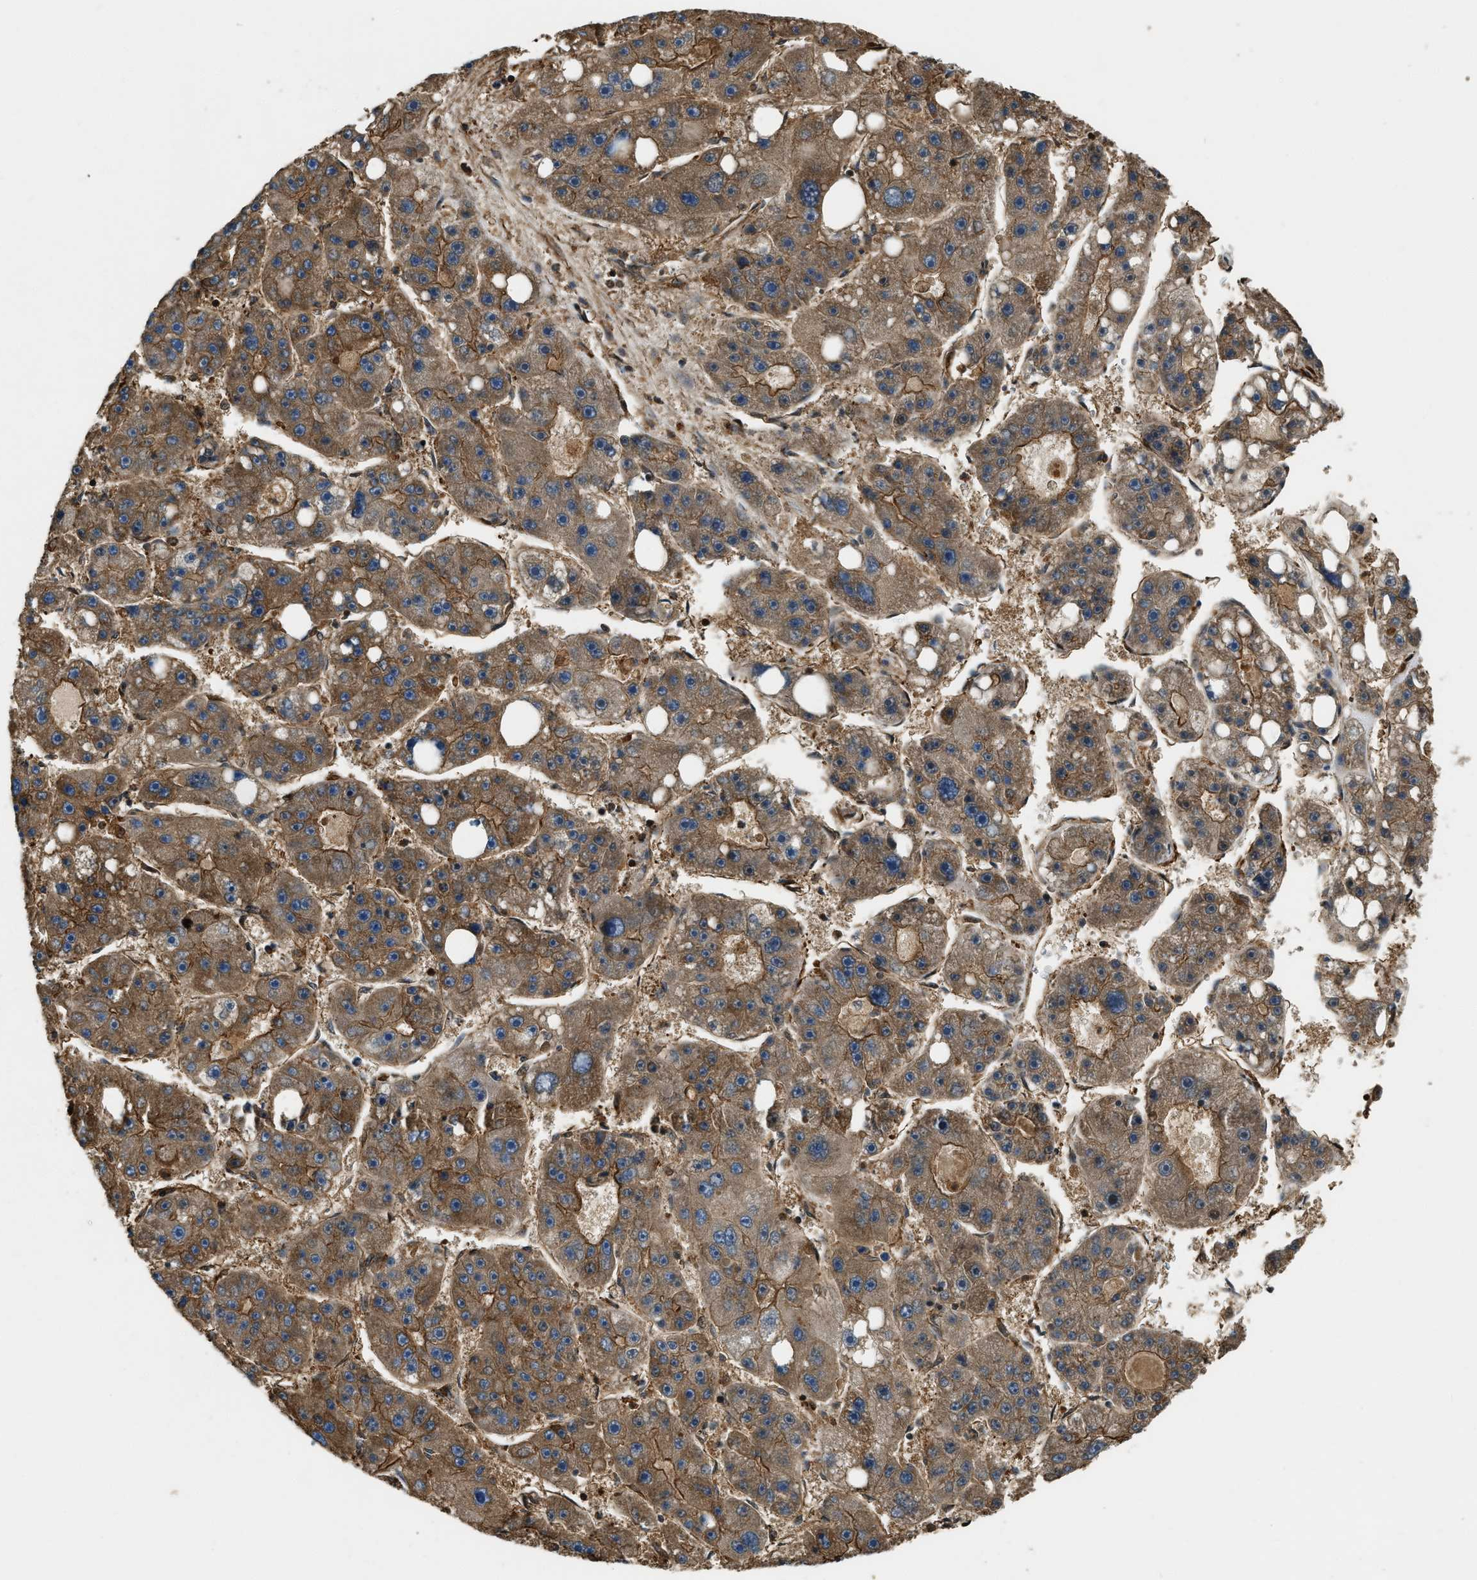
{"staining": {"intensity": "moderate", "quantity": ">75%", "location": "cytoplasmic/membranous"}, "tissue": "liver cancer", "cell_type": "Tumor cells", "image_type": "cancer", "snomed": [{"axis": "morphology", "description": "Carcinoma, Hepatocellular, NOS"}, {"axis": "topography", "description": "Liver"}], "caption": "Brown immunohistochemical staining in liver hepatocellular carcinoma reveals moderate cytoplasmic/membranous expression in approximately >75% of tumor cells. (IHC, brightfield microscopy, high magnification).", "gene": "YARS1", "patient": {"sex": "female", "age": 61}}